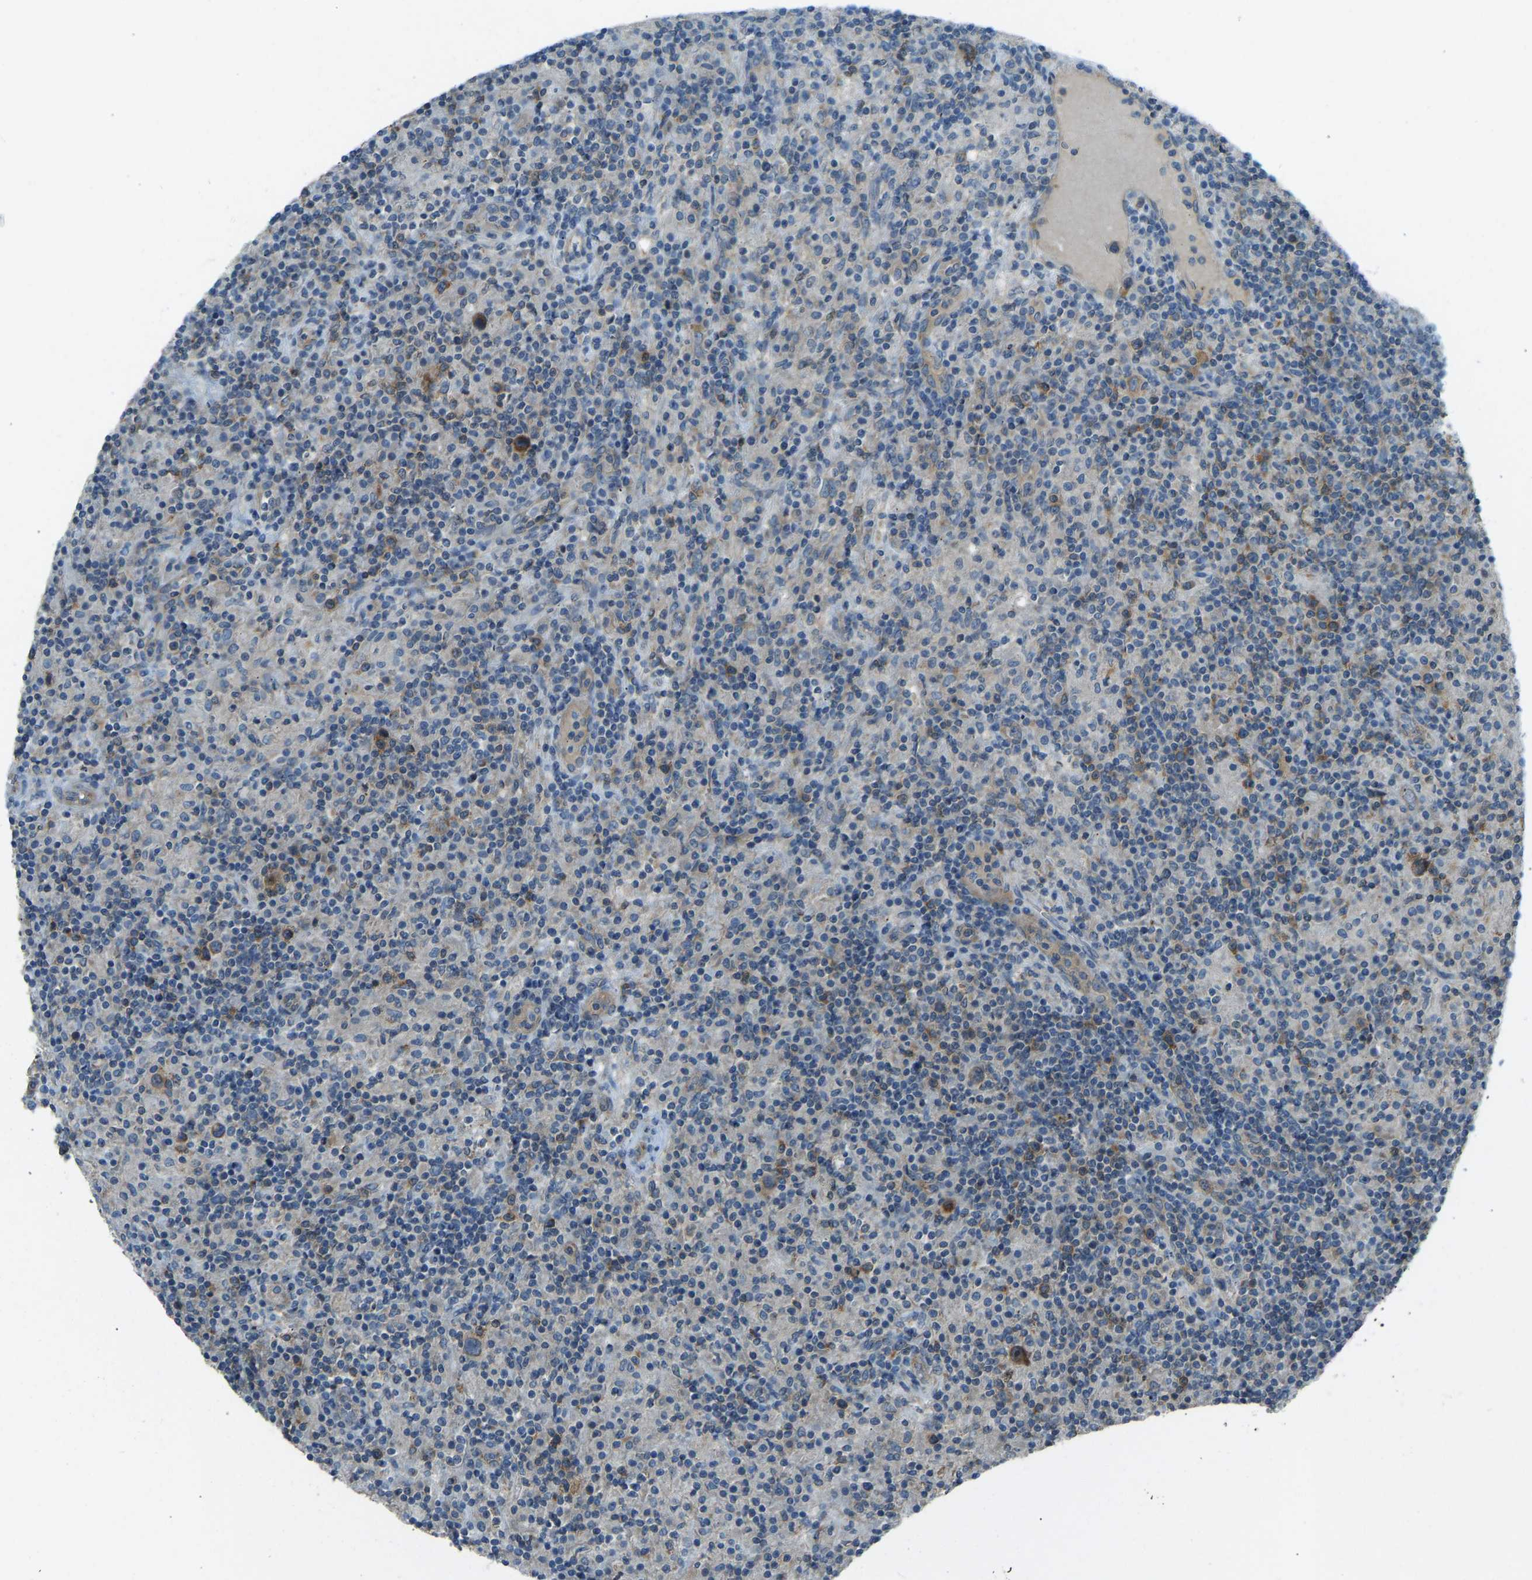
{"staining": {"intensity": "moderate", "quantity": ">75%", "location": "cytoplasmic/membranous"}, "tissue": "lymphoma", "cell_type": "Tumor cells", "image_type": "cancer", "snomed": [{"axis": "morphology", "description": "Hodgkin's disease, NOS"}, {"axis": "topography", "description": "Lymph node"}], "caption": "Immunohistochemistry (IHC) histopathology image of lymphoma stained for a protein (brown), which reveals medium levels of moderate cytoplasmic/membranous expression in about >75% of tumor cells.", "gene": "STAU2", "patient": {"sex": "male", "age": 70}}